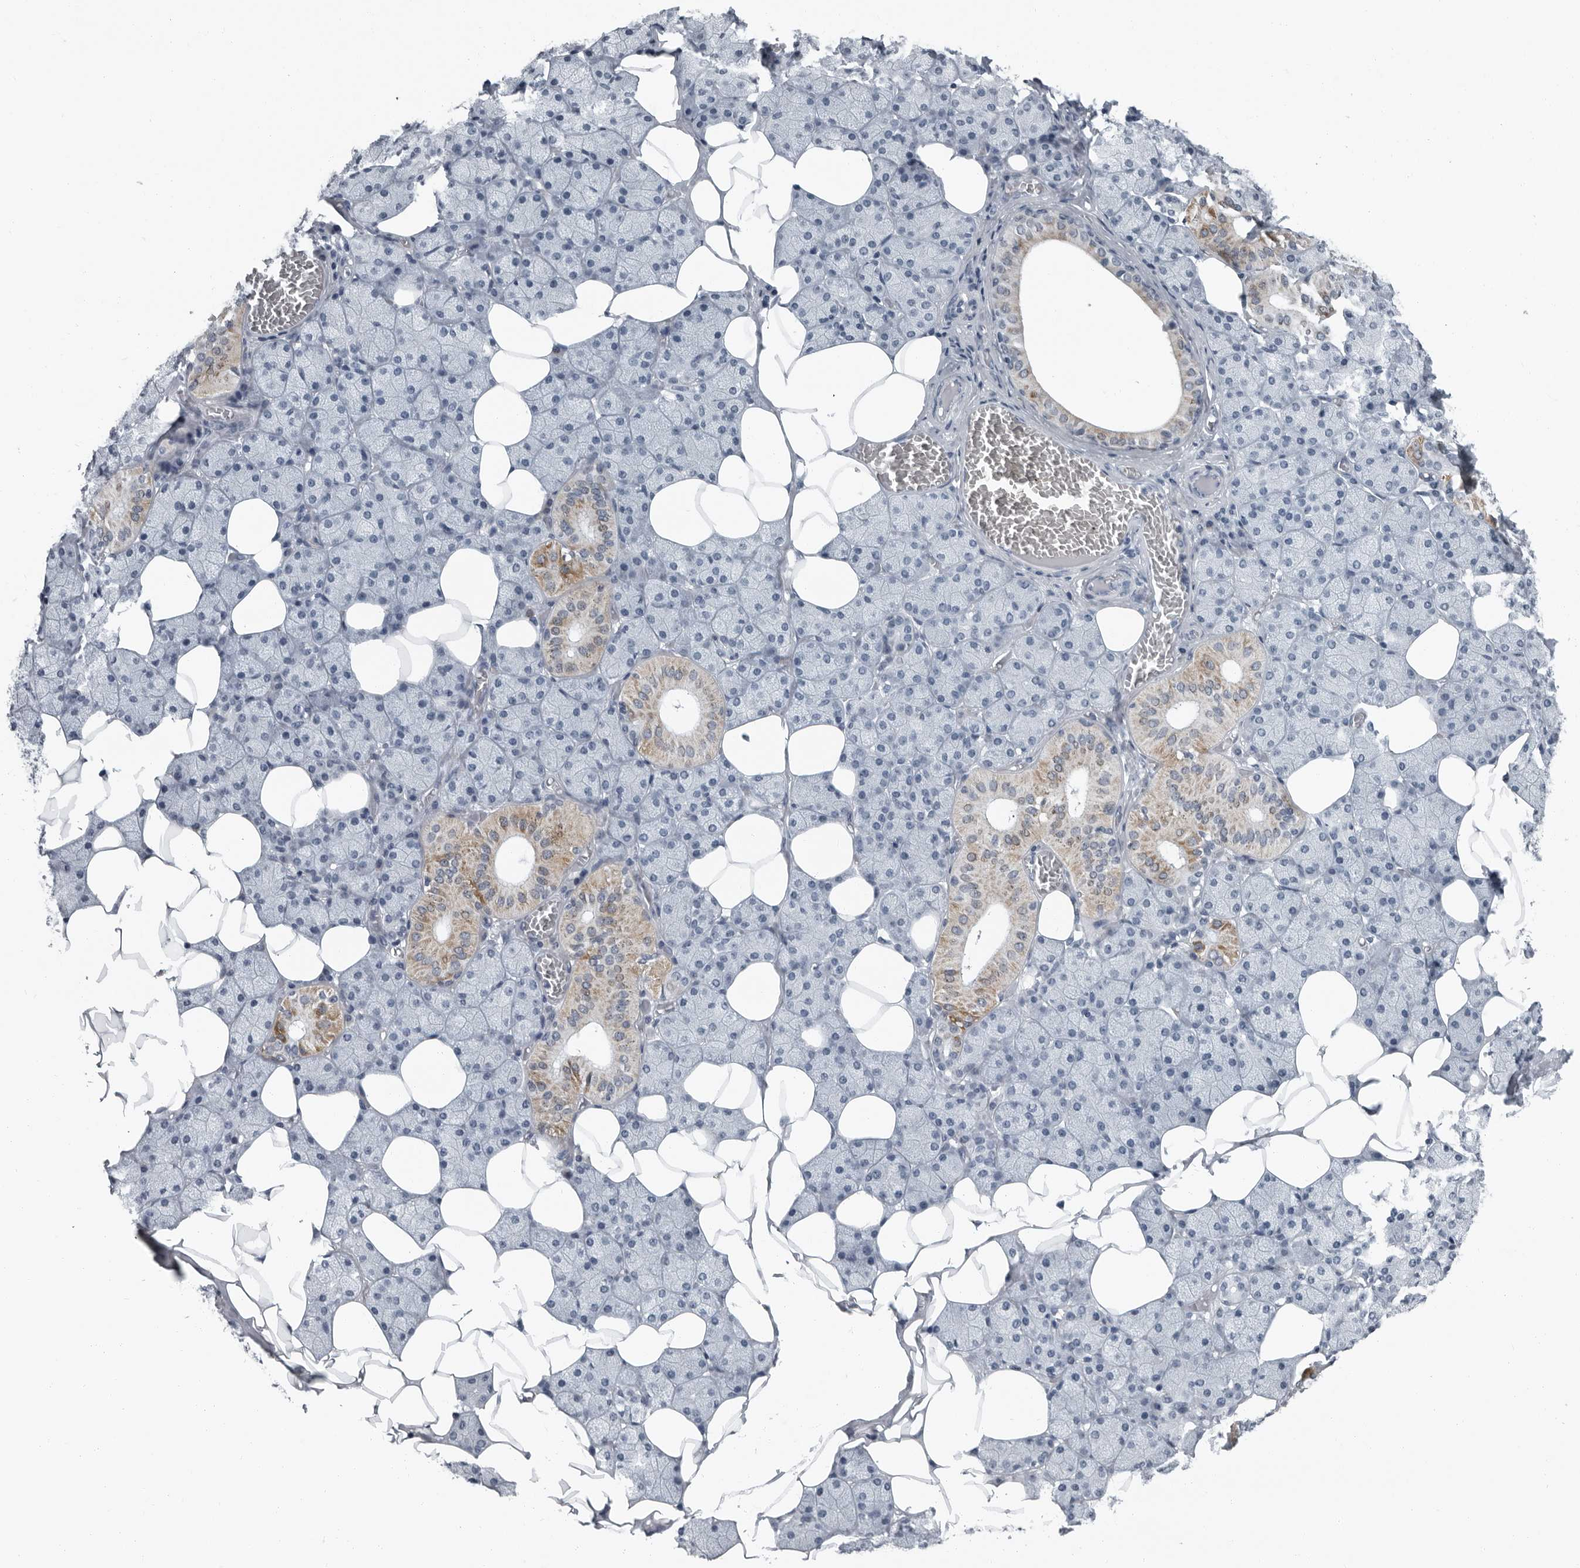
{"staining": {"intensity": "moderate", "quantity": "<25%", "location": "cytoplasmic/membranous"}, "tissue": "salivary gland", "cell_type": "Glandular cells", "image_type": "normal", "snomed": [{"axis": "morphology", "description": "Normal tissue, NOS"}, {"axis": "topography", "description": "Salivary gland"}], "caption": "This histopathology image reveals unremarkable salivary gland stained with IHC to label a protein in brown. The cytoplasmic/membranous of glandular cells show moderate positivity for the protein. Nuclei are counter-stained blue.", "gene": "PDCD11", "patient": {"sex": "female", "age": 33}}